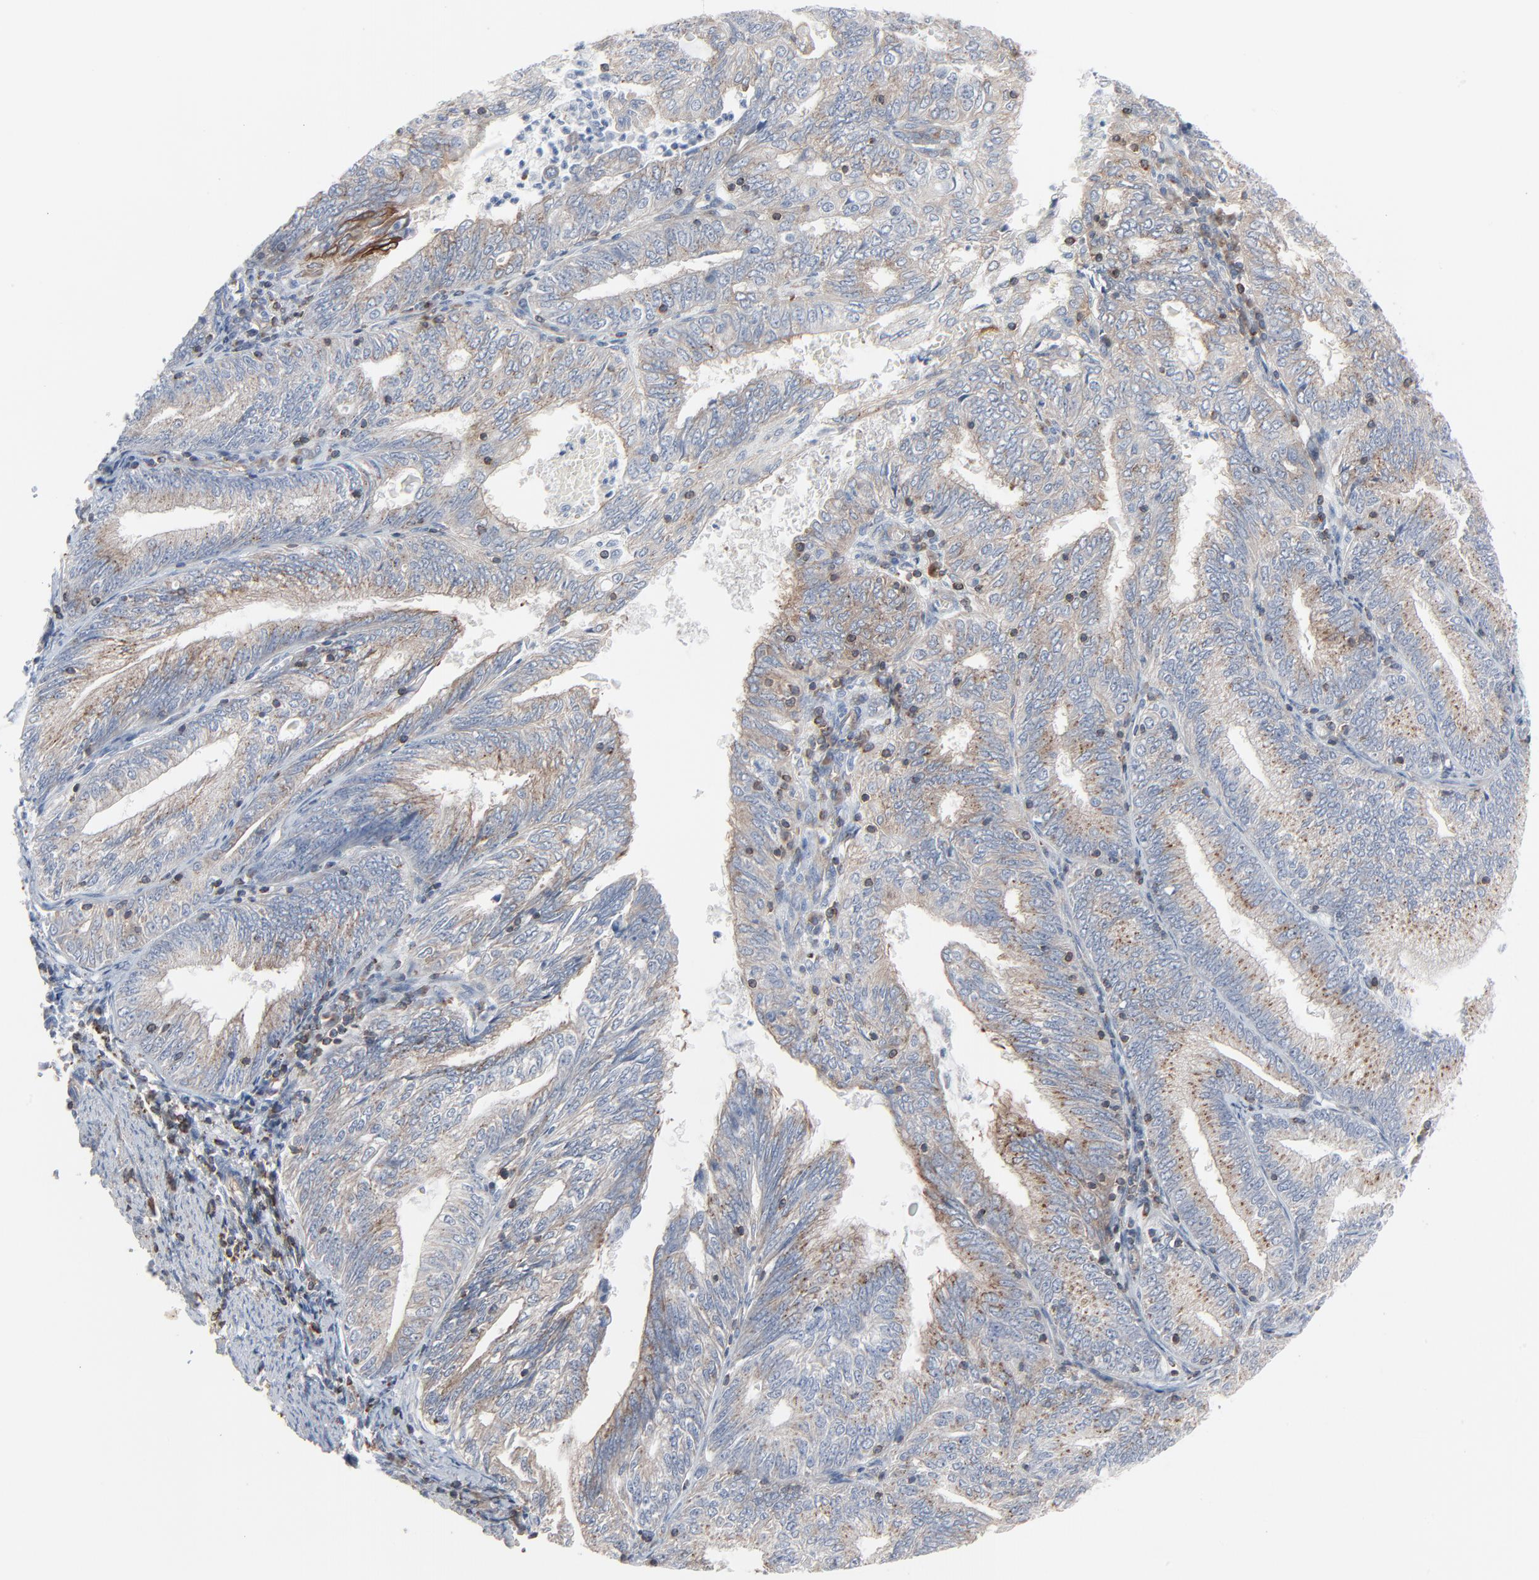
{"staining": {"intensity": "weak", "quantity": "25%-75%", "location": "cytoplasmic/membranous"}, "tissue": "endometrial cancer", "cell_type": "Tumor cells", "image_type": "cancer", "snomed": [{"axis": "morphology", "description": "Adenocarcinoma, NOS"}, {"axis": "topography", "description": "Endometrium"}], "caption": "High-magnification brightfield microscopy of endometrial cancer (adenocarcinoma) stained with DAB (brown) and counterstained with hematoxylin (blue). tumor cells exhibit weak cytoplasmic/membranous positivity is identified in about25%-75% of cells.", "gene": "OPTN", "patient": {"sex": "female", "age": 69}}